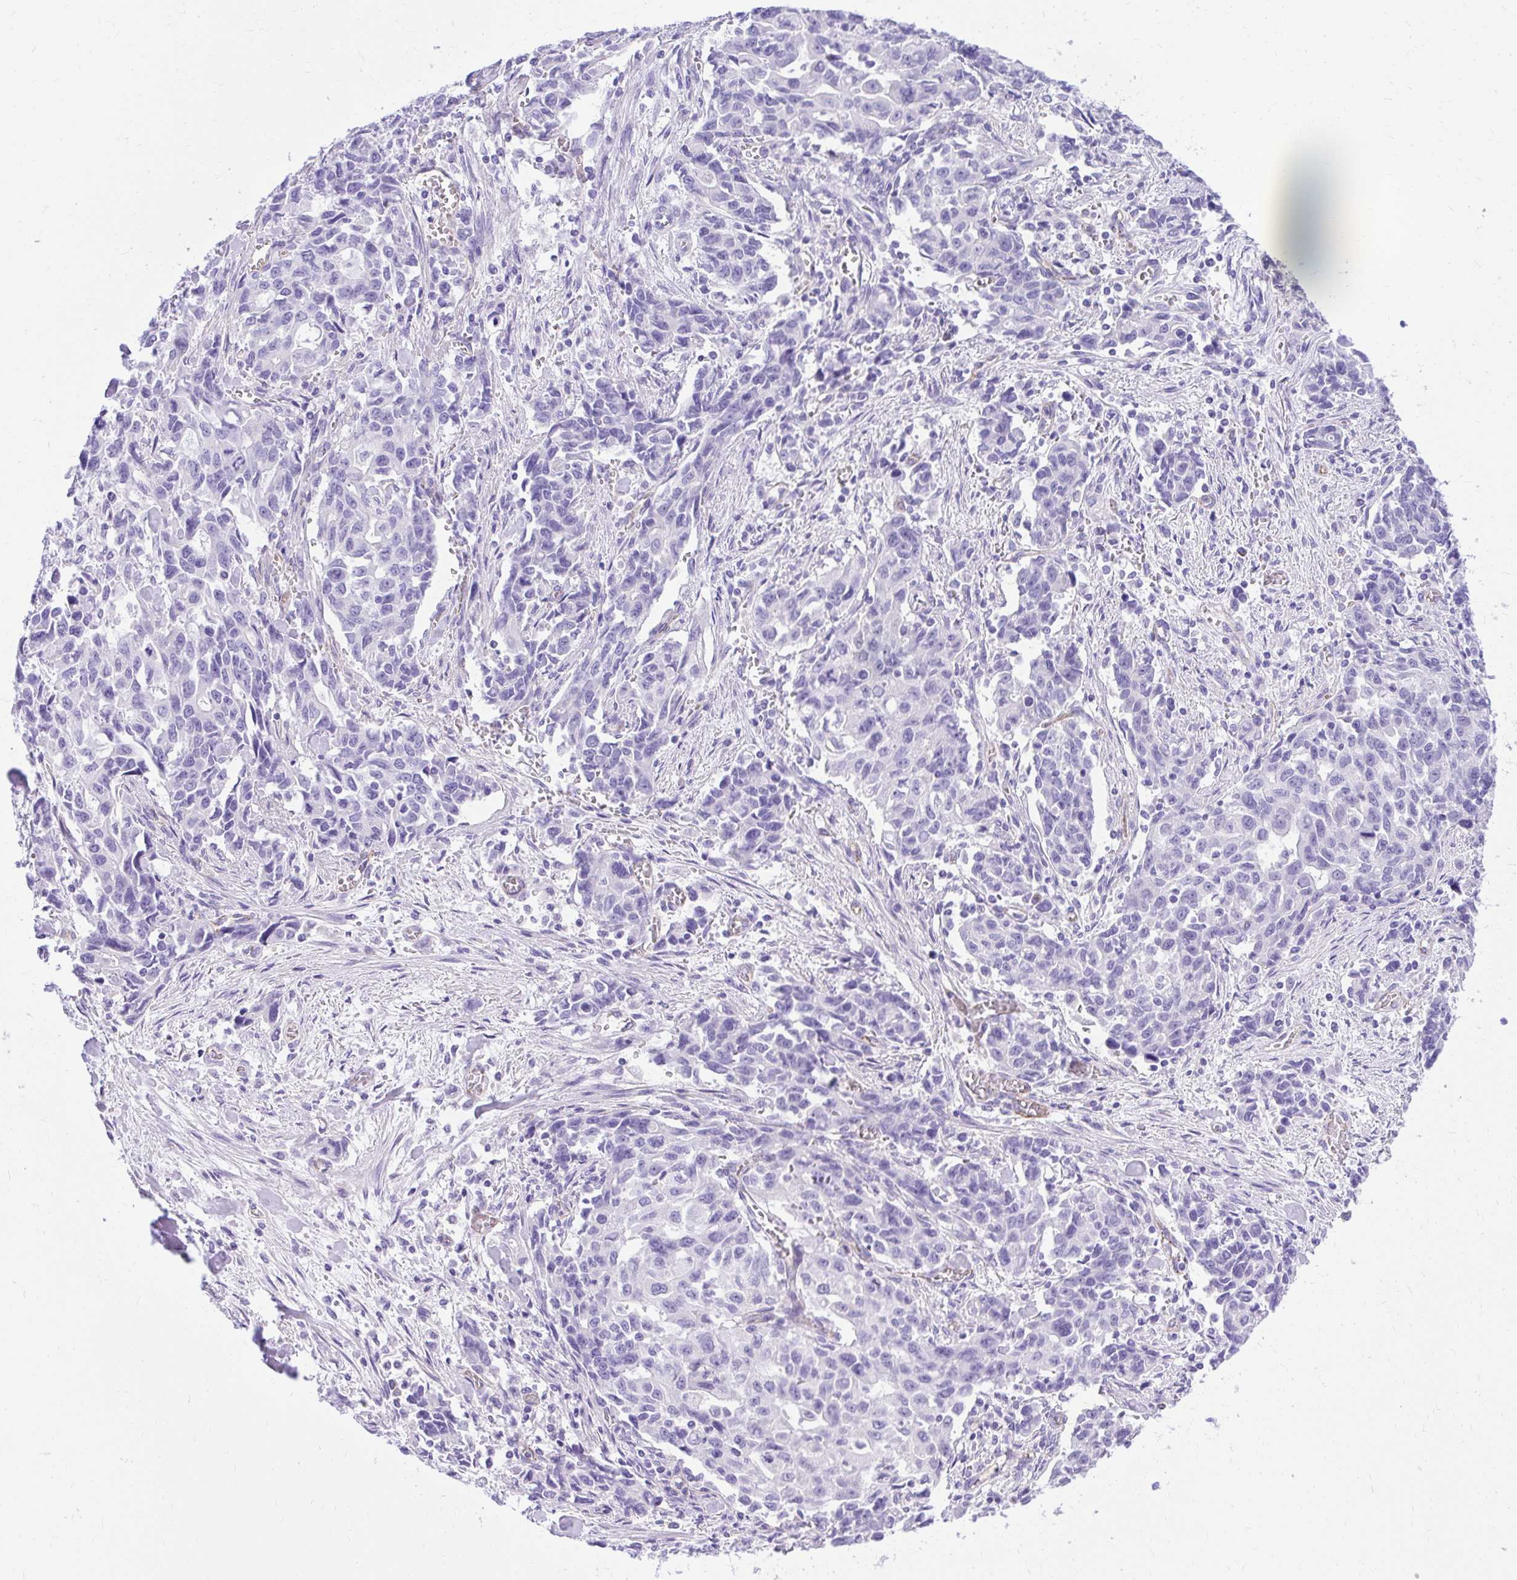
{"staining": {"intensity": "negative", "quantity": "none", "location": "none"}, "tissue": "stomach cancer", "cell_type": "Tumor cells", "image_type": "cancer", "snomed": [{"axis": "morphology", "description": "Adenocarcinoma, NOS"}, {"axis": "topography", "description": "Stomach, upper"}], "caption": "This is an IHC micrograph of adenocarcinoma (stomach). There is no expression in tumor cells.", "gene": "PELI3", "patient": {"sex": "male", "age": 85}}